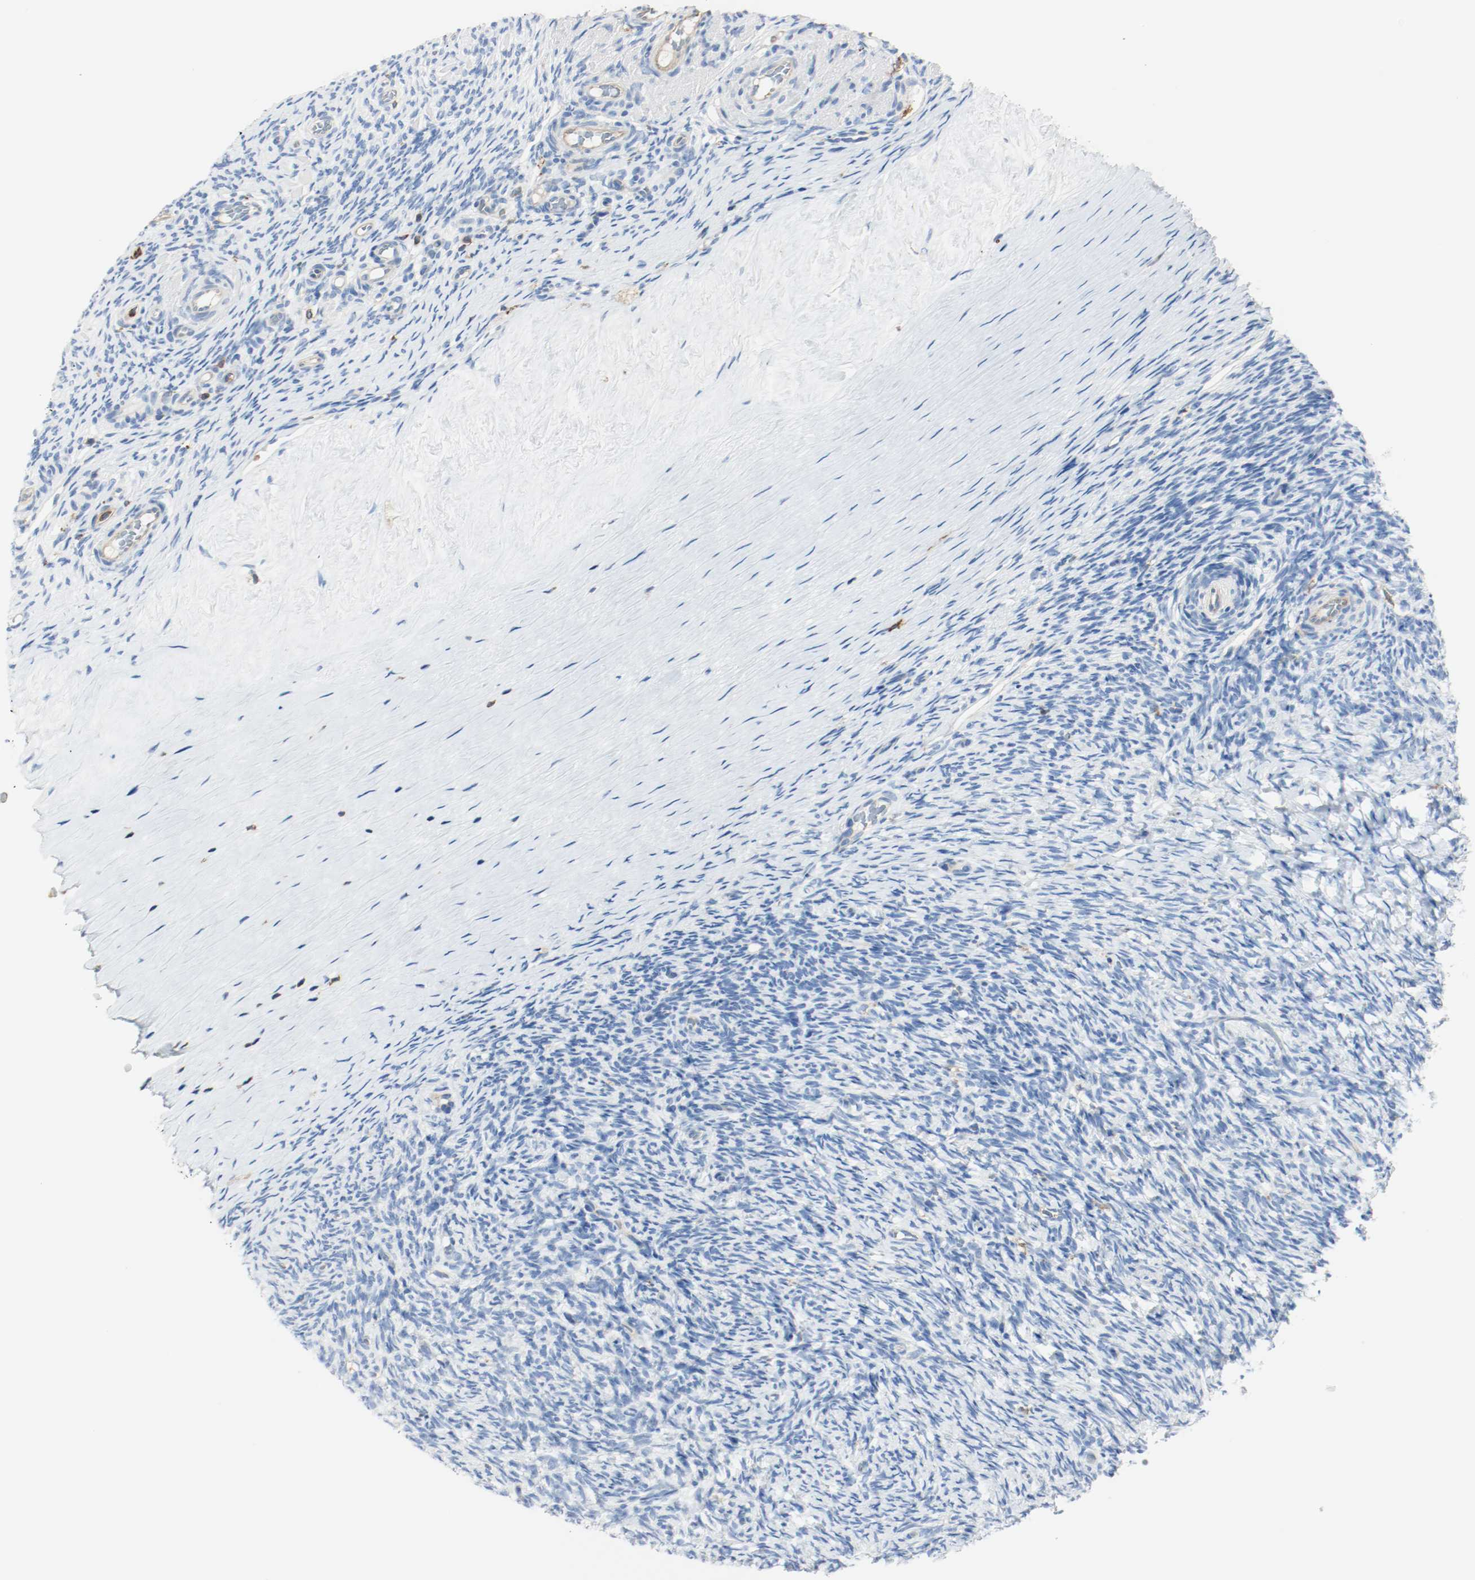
{"staining": {"intensity": "negative", "quantity": "none", "location": "none"}, "tissue": "ovary", "cell_type": "Follicle cells", "image_type": "normal", "snomed": [{"axis": "morphology", "description": "Normal tissue, NOS"}, {"axis": "topography", "description": "Ovary"}], "caption": "Immunohistochemical staining of normal ovary demonstrates no significant positivity in follicle cells.", "gene": "ARPC1B", "patient": {"sex": "female", "age": 60}}